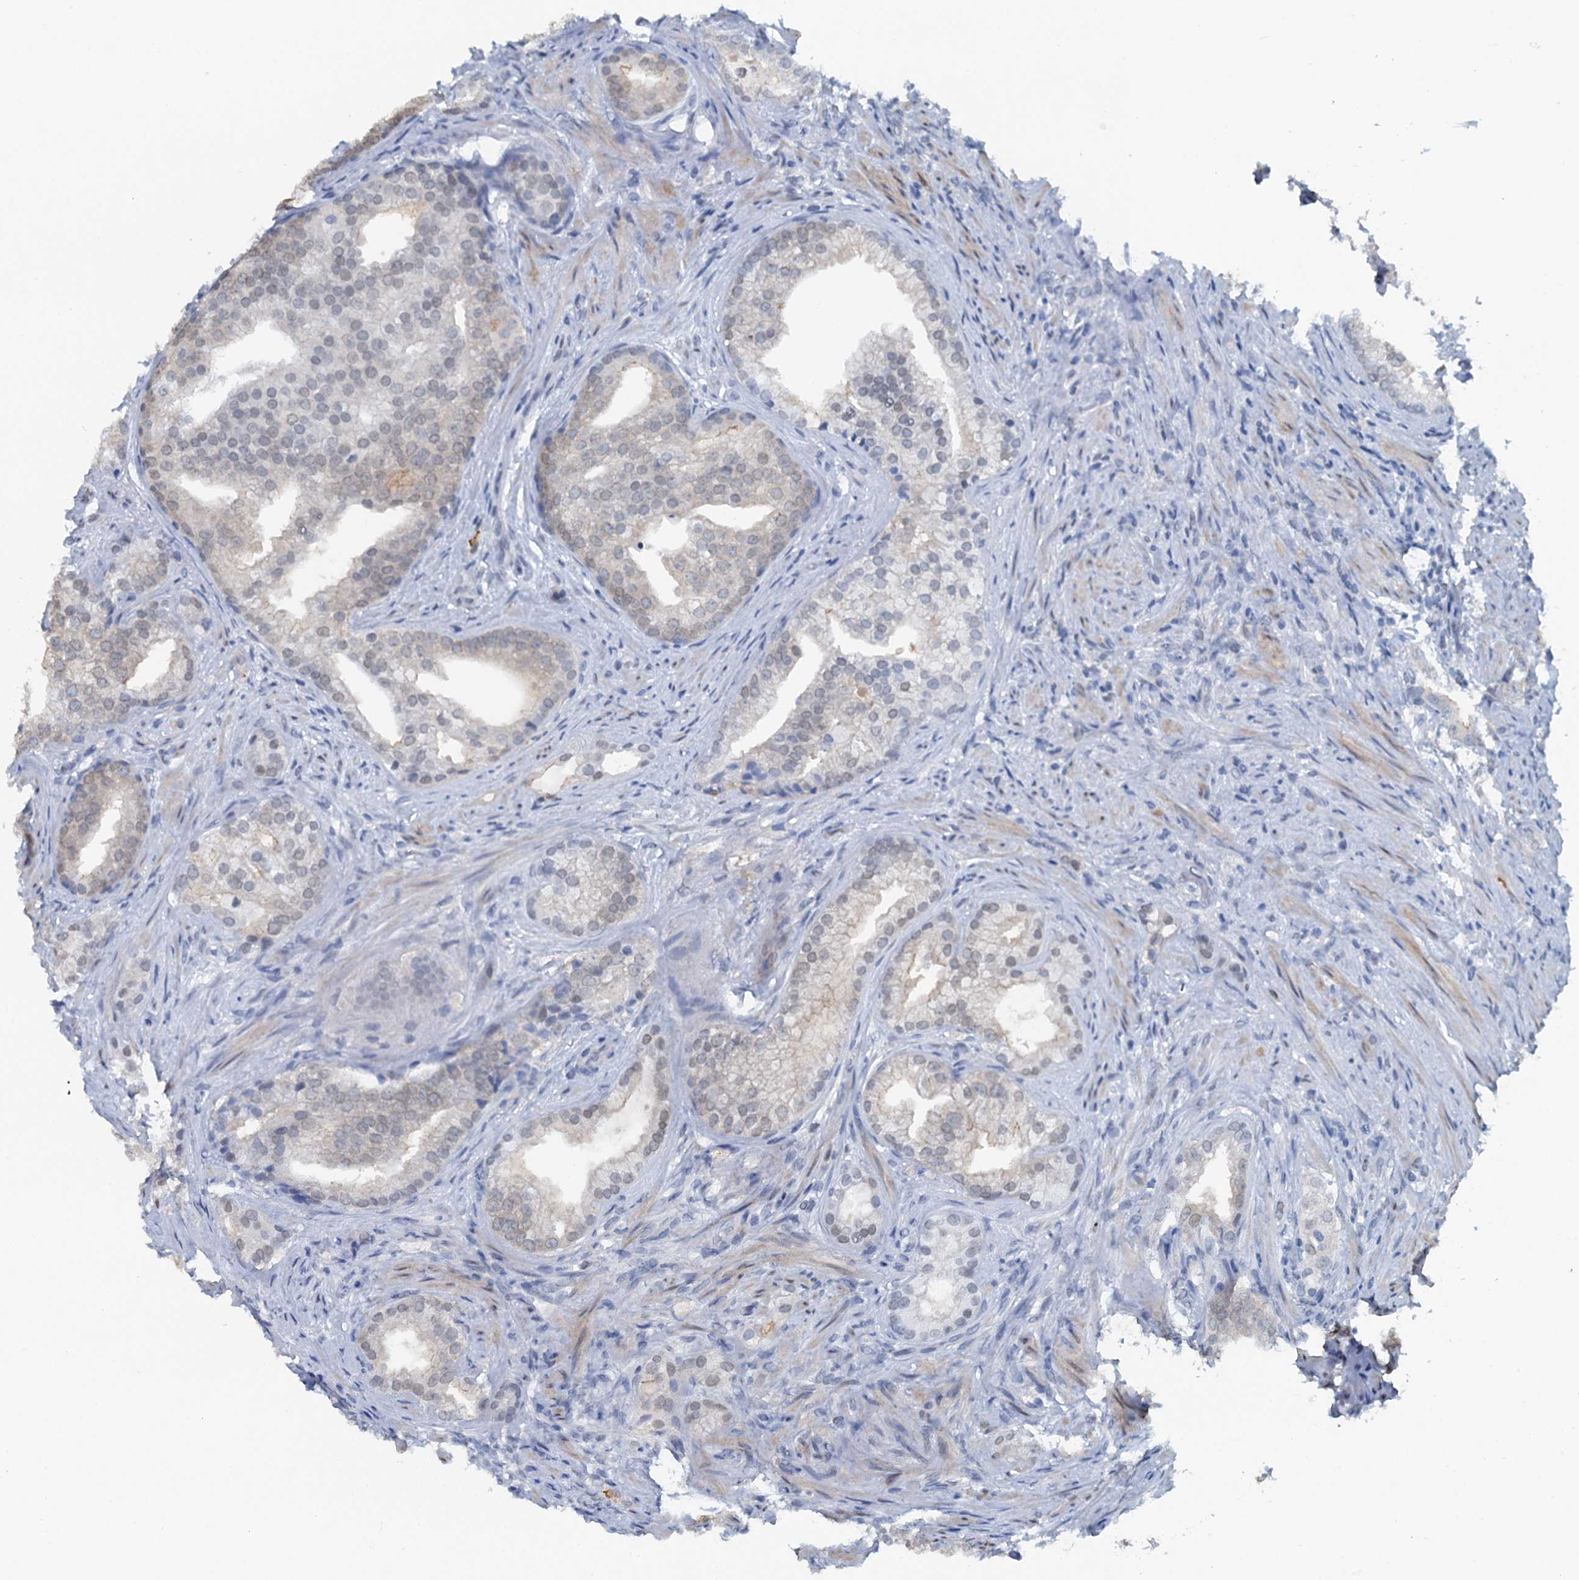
{"staining": {"intensity": "negative", "quantity": "none", "location": "none"}, "tissue": "prostate cancer", "cell_type": "Tumor cells", "image_type": "cancer", "snomed": [{"axis": "morphology", "description": "Adenocarcinoma, Low grade"}, {"axis": "topography", "description": "Prostate"}], "caption": "A photomicrograph of human prostate cancer is negative for staining in tumor cells.", "gene": "AHCY", "patient": {"sex": "male", "age": 71}}